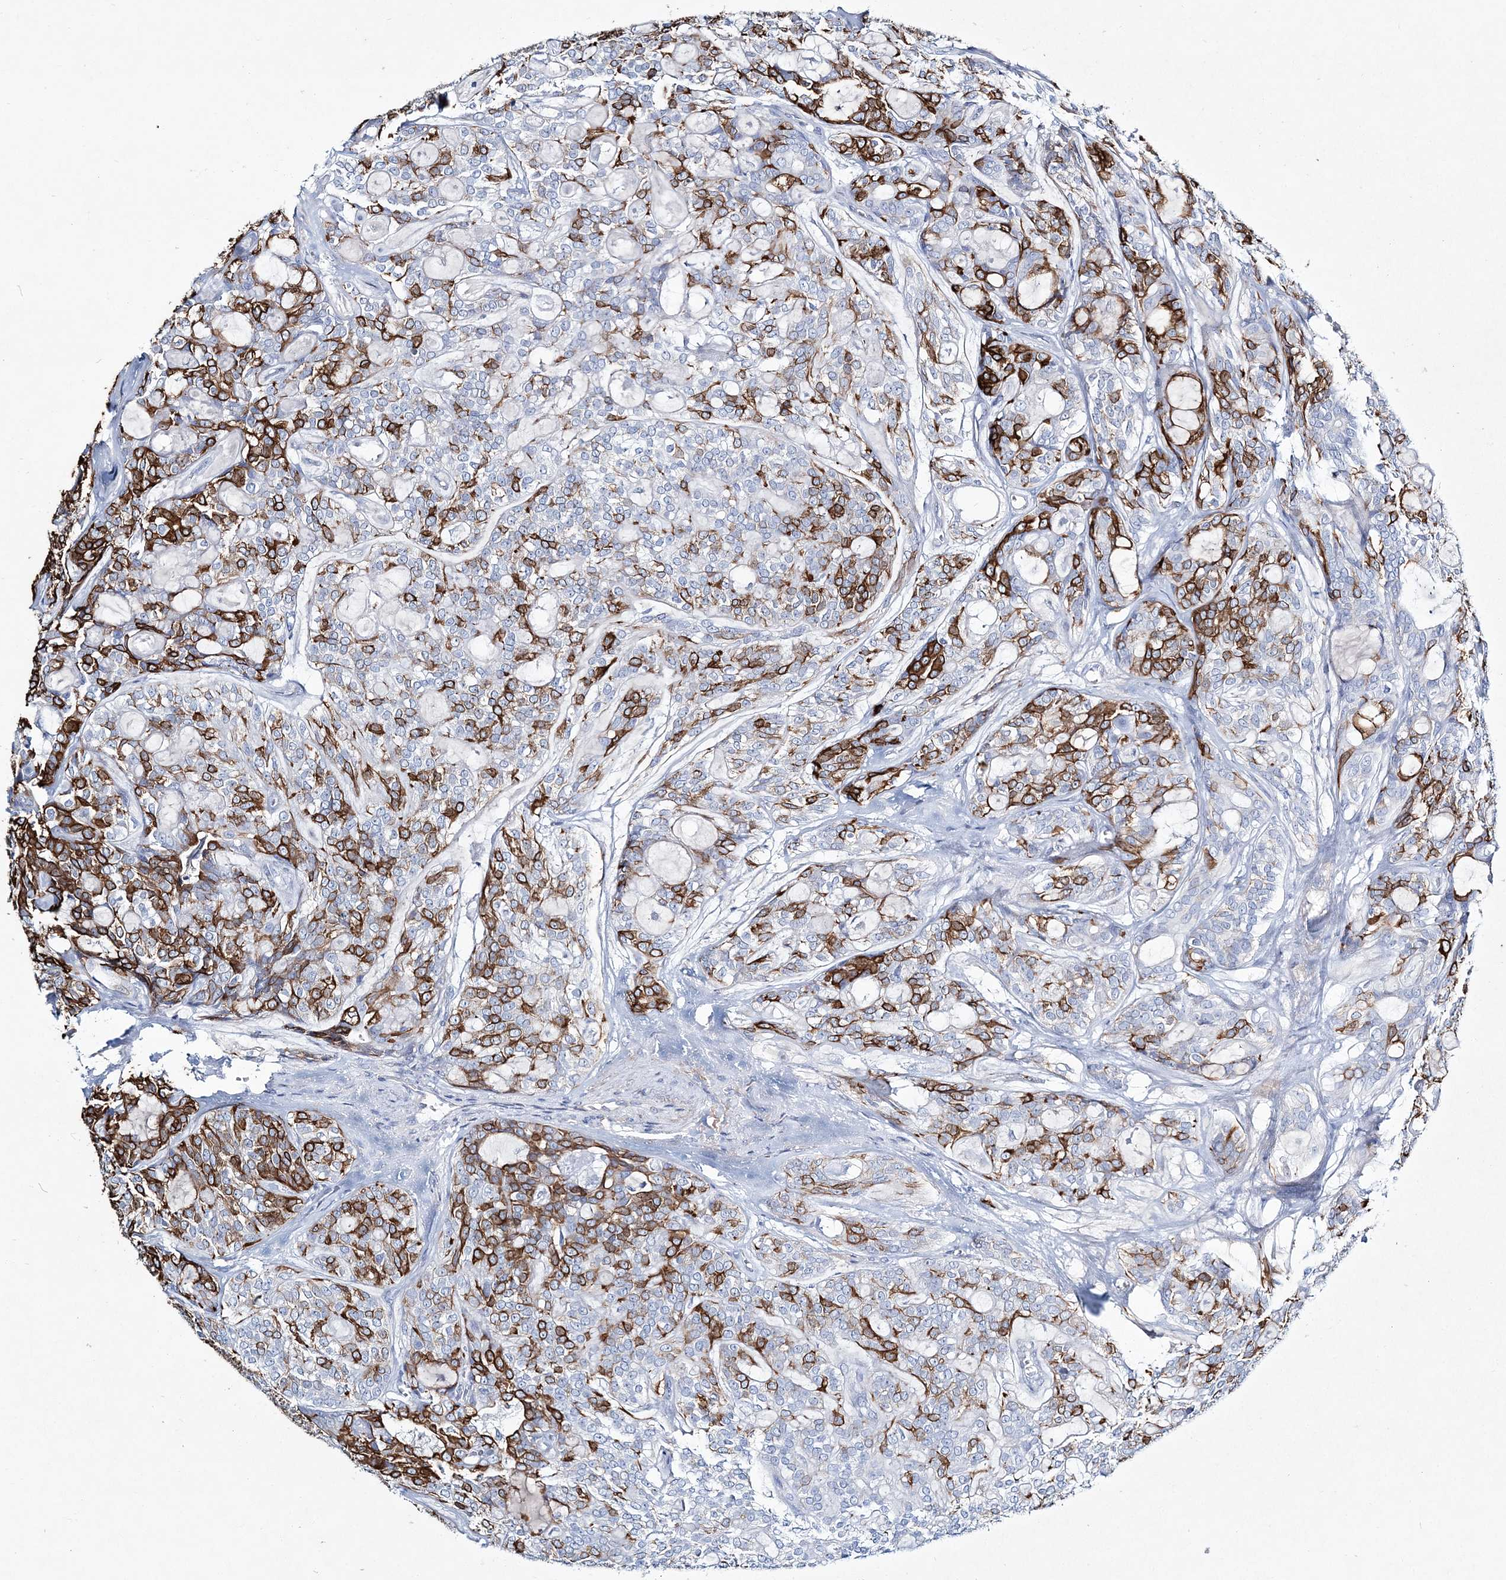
{"staining": {"intensity": "strong", "quantity": "25%-75%", "location": "cytoplasmic/membranous"}, "tissue": "head and neck cancer", "cell_type": "Tumor cells", "image_type": "cancer", "snomed": [{"axis": "morphology", "description": "Adenocarcinoma, NOS"}, {"axis": "topography", "description": "Head-Neck"}], "caption": "Immunohistochemical staining of human adenocarcinoma (head and neck) displays high levels of strong cytoplasmic/membranous expression in about 25%-75% of tumor cells.", "gene": "ADGRL1", "patient": {"sex": "male", "age": 66}}